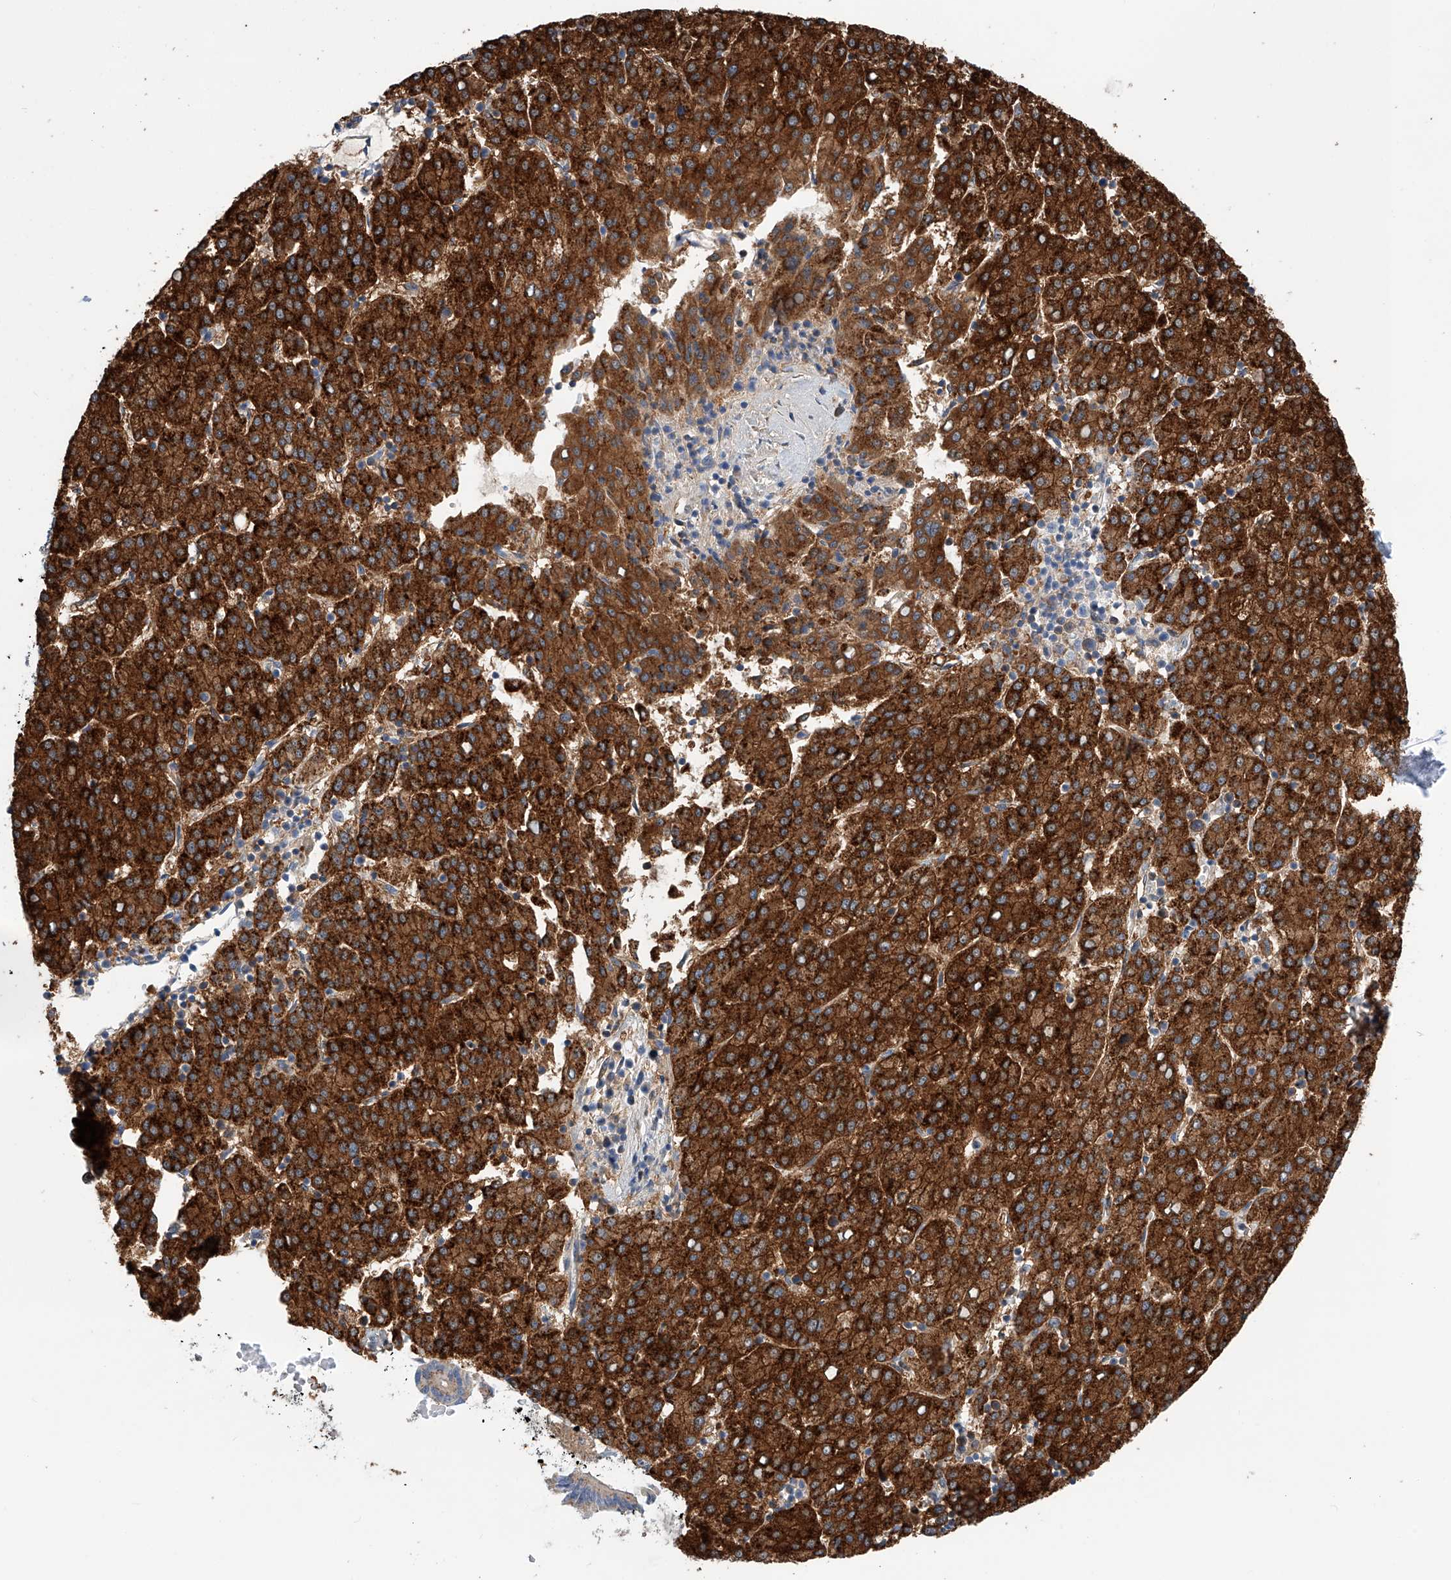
{"staining": {"intensity": "strong", "quantity": ">75%", "location": "cytoplasmic/membranous"}, "tissue": "liver cancer", "cell_type": "Tumor cells", "image_type": "cancer", "snomed": [{"axis": "morphology", "description": "Carcinoma, Hepatocellular, NOS"}, {"axis": "topography", "description": "Liver"}], "caption": "The photomicrograph demonstrates staining of hepatocellular carcinoma (liver), revealing strong cytoplasmic/membranous protein expression (brown color) within tumor cells. Using DAB (3,3'-diaminobenzidine) (brown) and hematoxylin (blue) stains, captured at high magnification using brightfield microscopy.", "gene": "SLC22A7", "patient": {"sex": "female", "age": 58}}